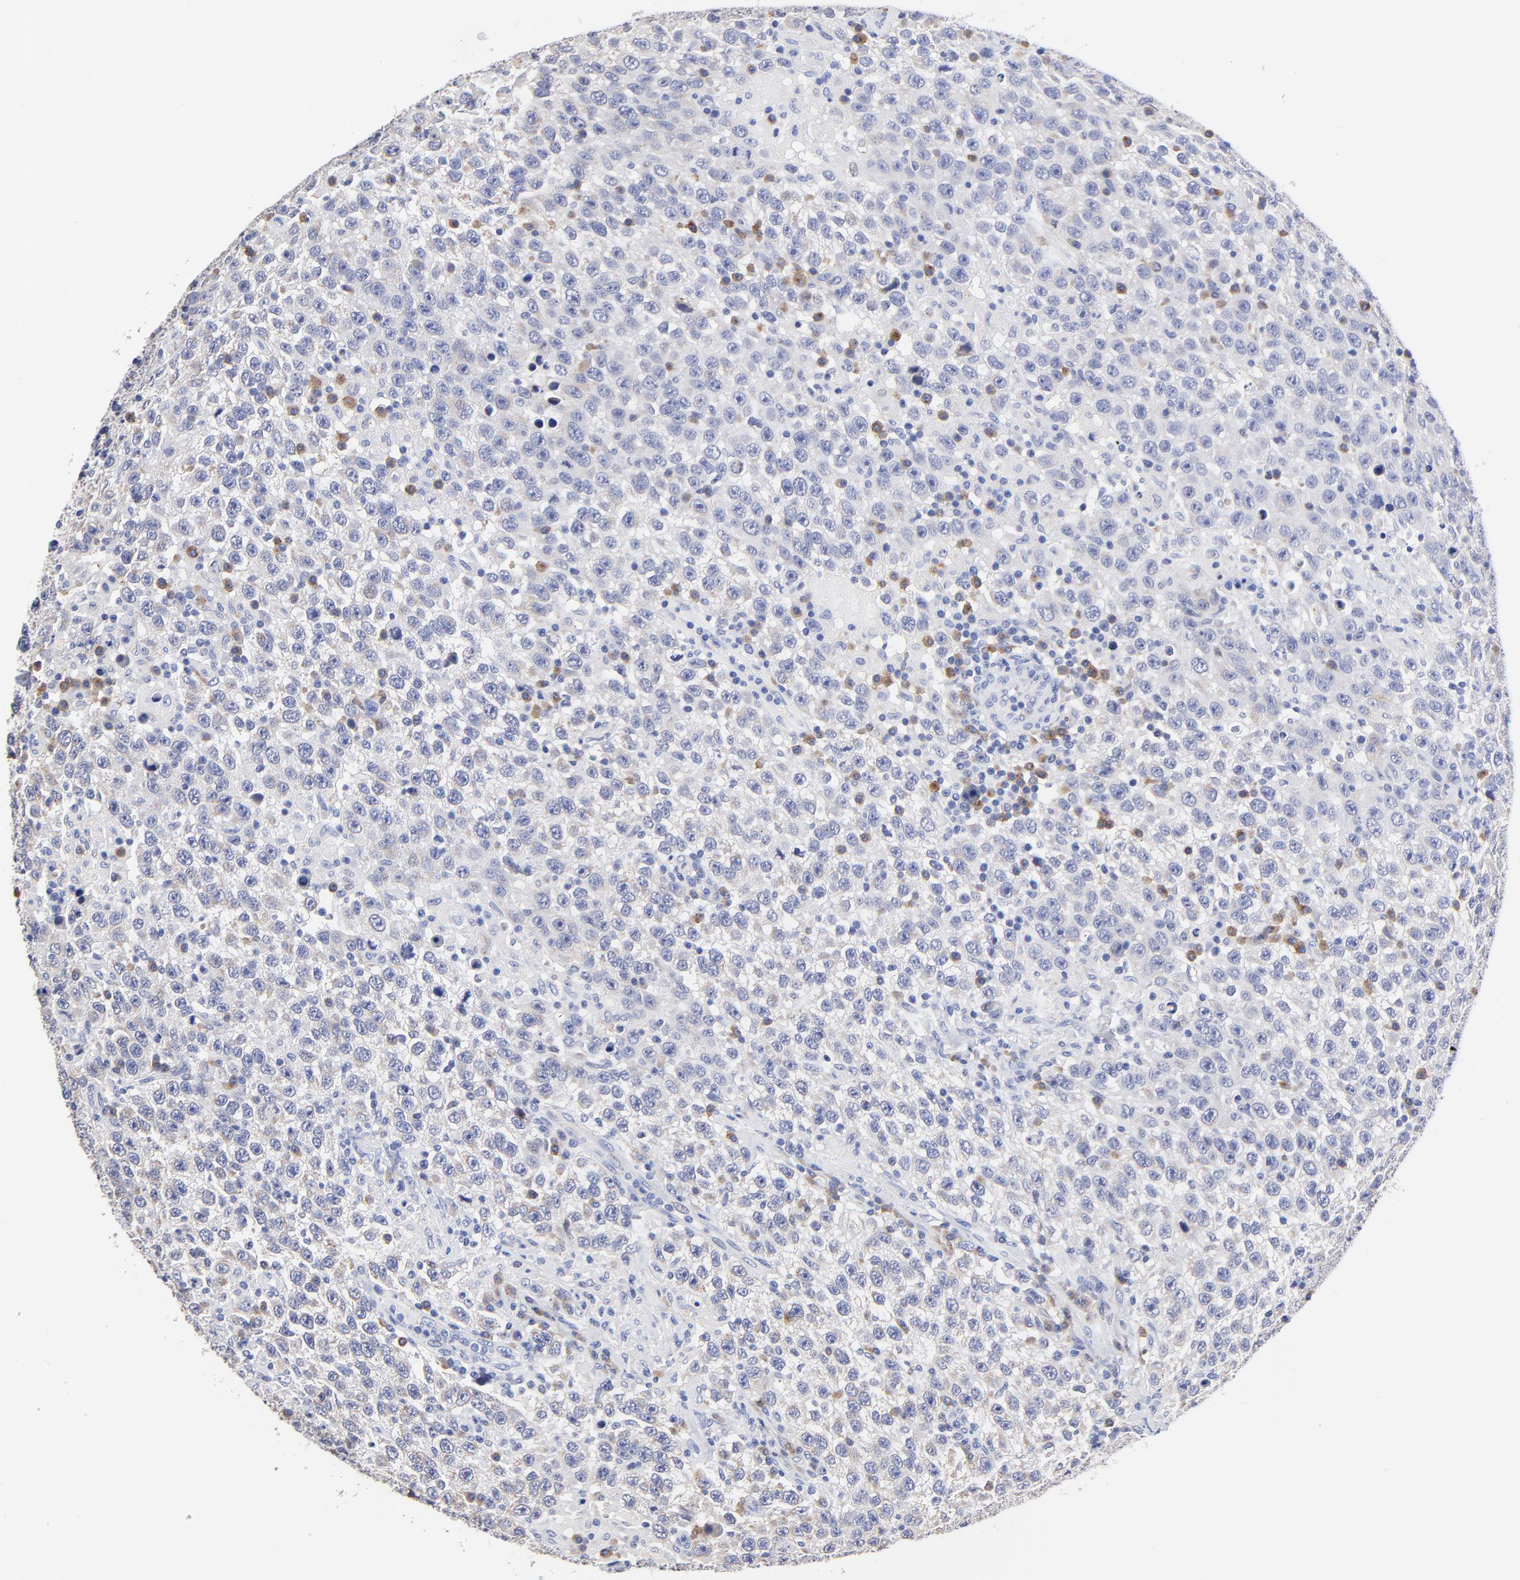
{"staining": {"intensity": "weak", "quantity": "25%-75%", "location": "cytoplasmic/membranous"}, "tissue": "testis cancer", "cell_type": "Tumor cells", "image_type": "cancer", "snomed": [{"axis": "morphology", "description": "Seminoma, NOS"}, {"axis": "topography", "description": "Testis"}], "caption": "Human testis cancer (seminoma) stained with a protein marker displays weak staining in tumor cells.", "gene": "LAX1", "patient": {"sex": "male", "age": 41}}